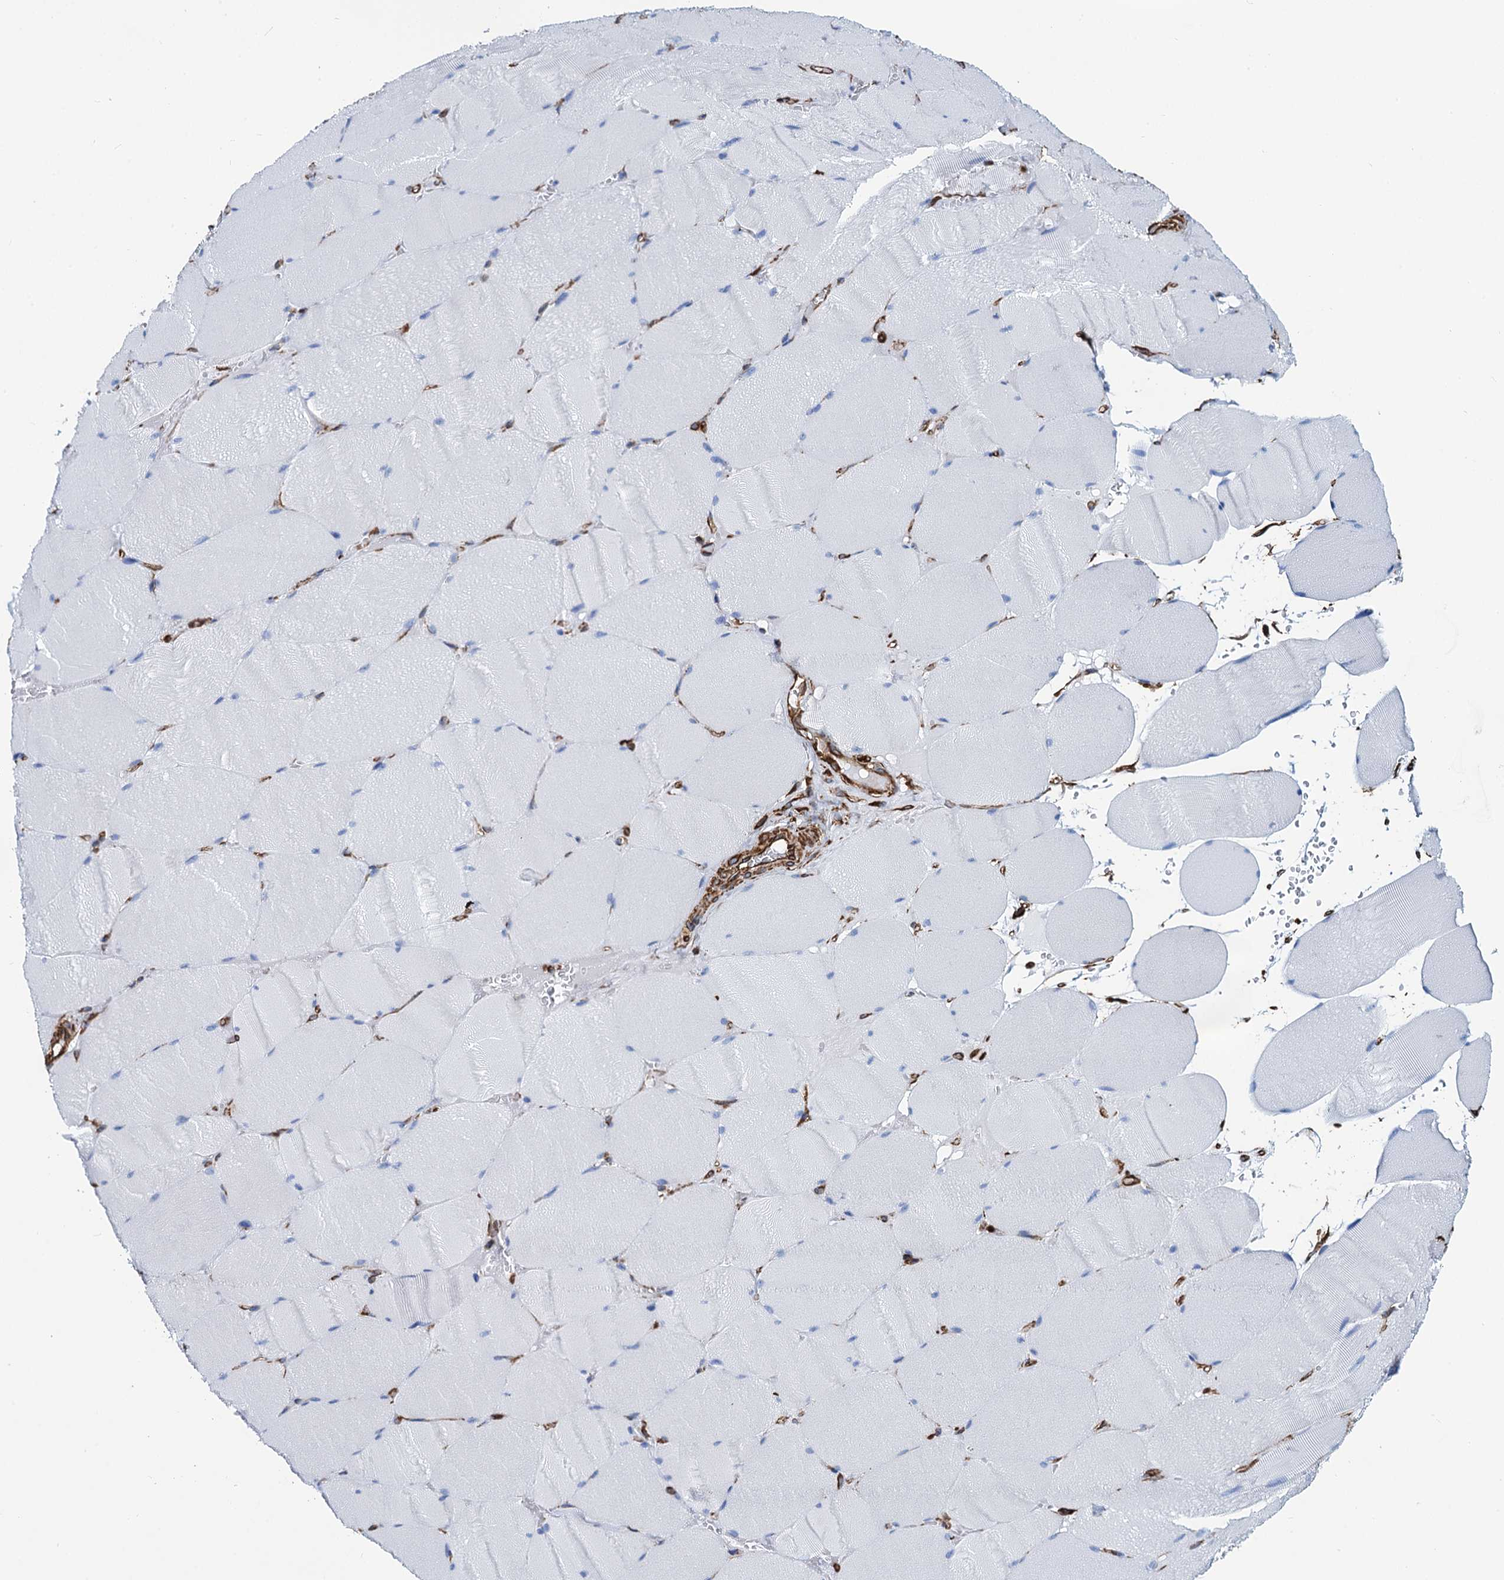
{"staining": {"intensity": "negative", "quantity": "none", "location": "none"}, "tissue": "skeletal muscle", "cell_type": "Myocytes", "image_type": "normal", "snomed": [{"axis": "morphology", "description": "Normal tissue, NOS"}, {"axis": "topography", "description": "Skeletal muscle"}, {"axis": "topography", "description": "Head-Neck"}], "caption": "Protein analysis of normal skeletal muscle displays no significant expression in myocytes. The staining was performed using DAB to visualize the protein expression in brown, while the nuclei were stained in blue with hematoxylin (Magnification: 20x).", "gene": "PGM2", "patient": {"sex": "male", "age": 66}}